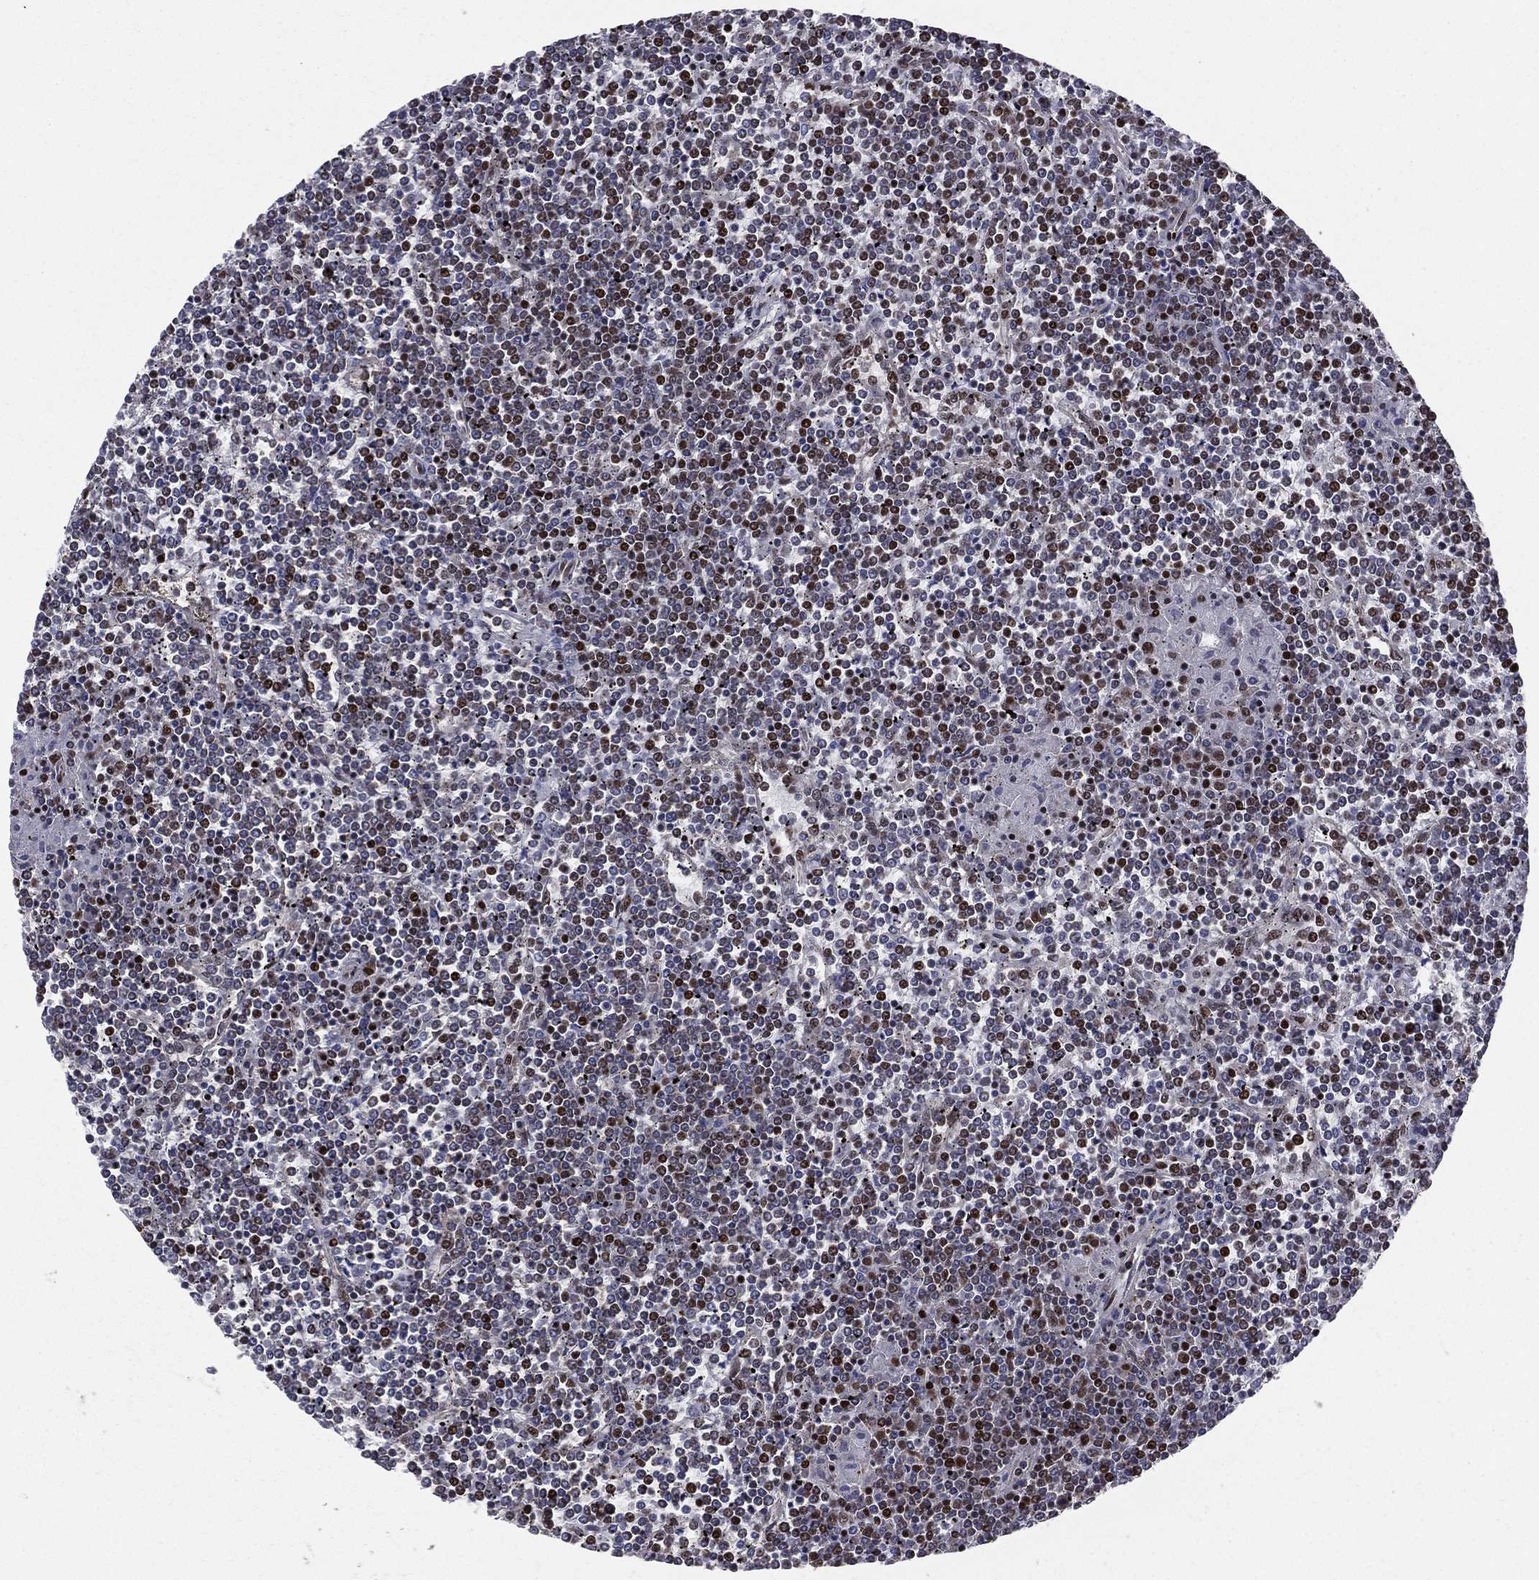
{"staining": {"intensity": "moderate", "quantity": "25%-75%", "location": "nuclear"}, "tissue": "lymphoma", "cell_type": "Tumor cells", "image_type": "cancer", "snomed": [{"axis": "morphology", "description": "Malignant lymphoma, non-Hodgkin's type, Low grade"}, {"axis": "topography", "description": "Spleen"}], "caption": "Lymphoma stained for a protein shows moderate nuclear positivity in tumor cells. Nuclei are stained in blue.", "gene": "TP53BP1", "patient": {"sex": "female", "age": 19}}